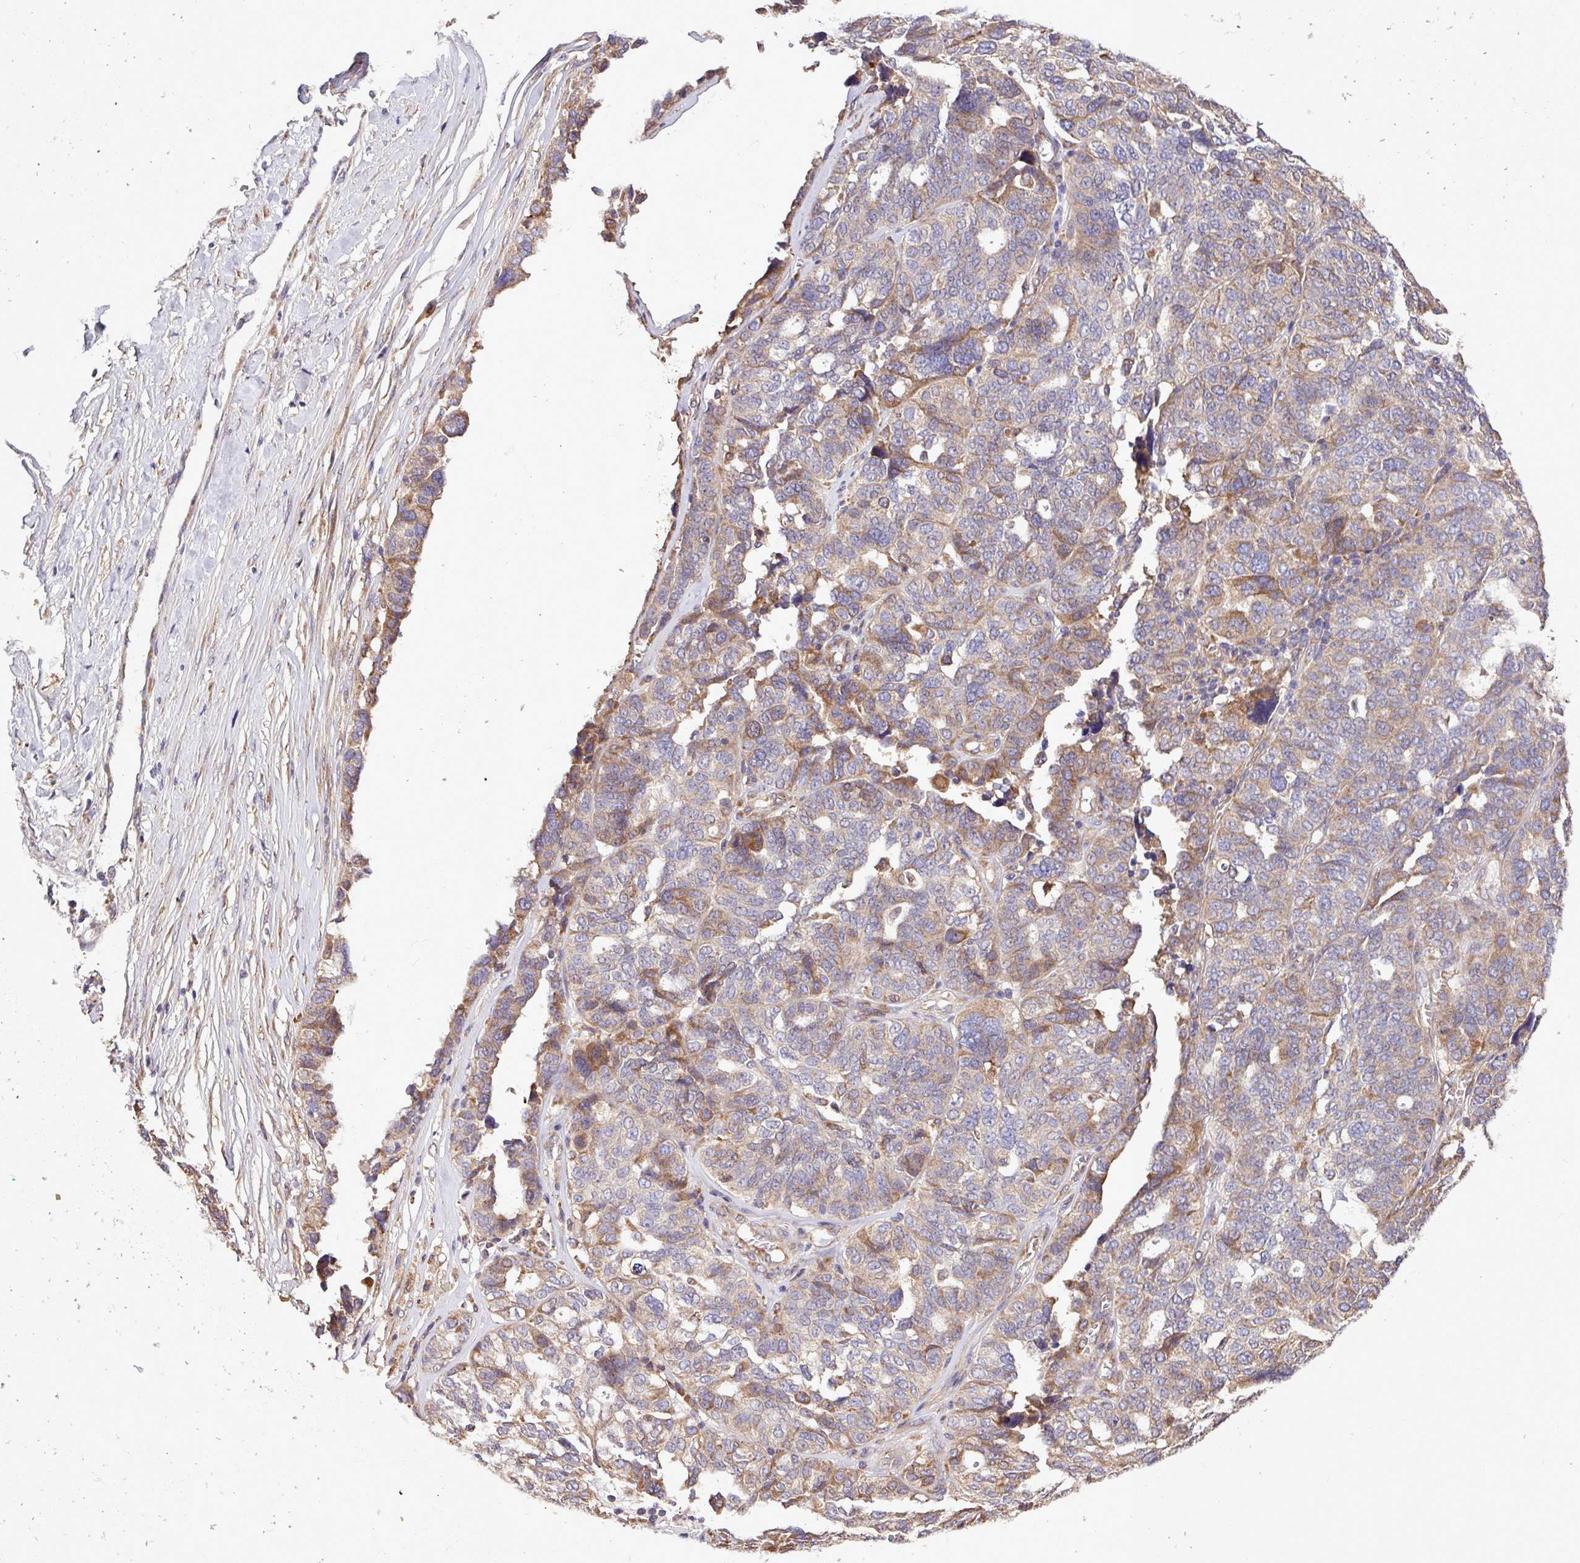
{"staining": {"intensity": "moderate", "quantity": "25%-75%", "location": "cytoplasmic/membranous"}, "tissue": "ovarian cancer", "cell_type": "Tumor cells", "image_type": "cancer", "snomed": [{"axis": "morphology", "description": "Cystadenocarcinoma, serous, NOS"}, {"axis": "topography", "description": "Ovary"}], "caption": "This is an image of IHC staining of ovarian serous cystadenocarcinoma, which shows moderate expression in the cytoplasmic/membranous of tumor cells.", "gene": "MEGF6", "patient": {"sex": "female", "age": 59}}